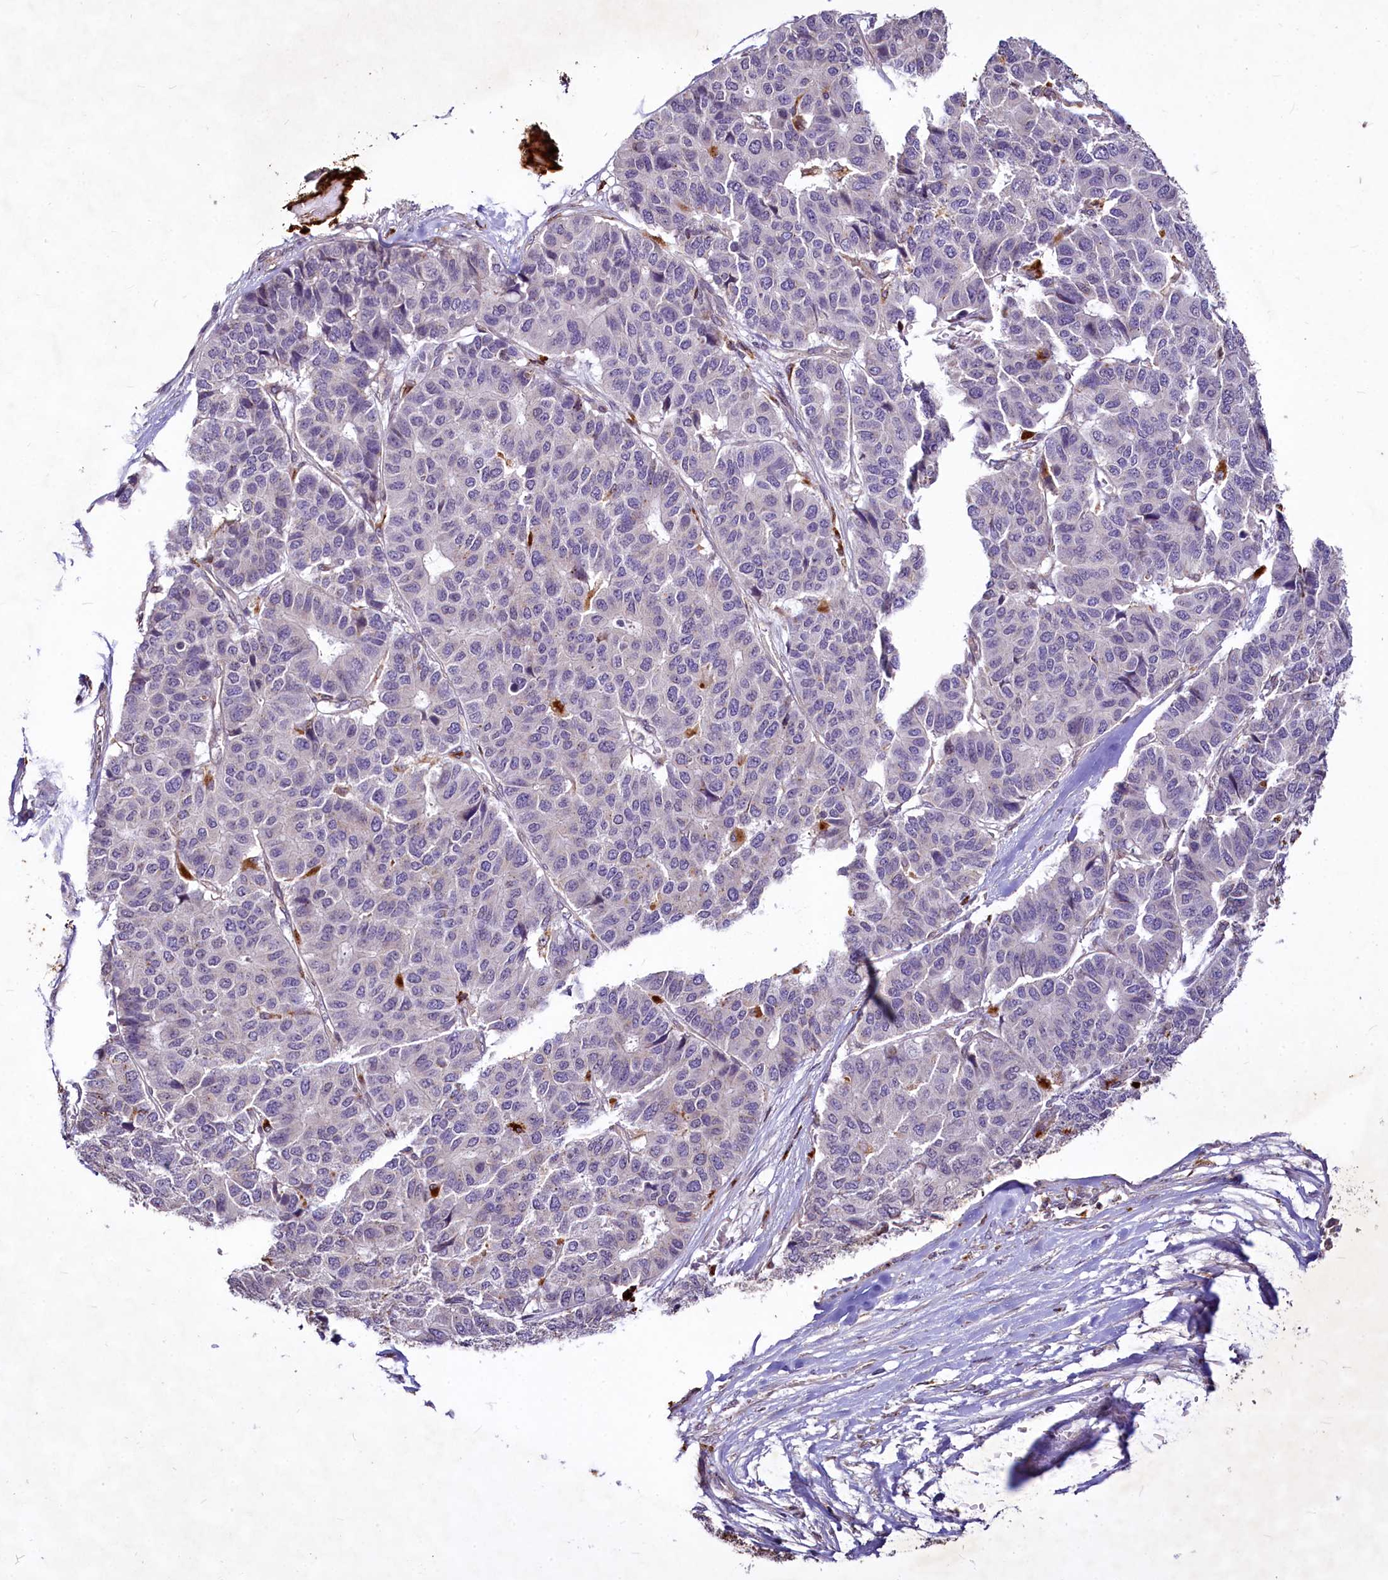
{"staining": {"intensity": "negative", "quantity": "none", "location": "none"}, "tissue": "pancreatic cancer", "cell_type": "Tumor cells", "image_type": "cancer", "snomed": [{"axis": "morphology", "description": "Adenocarcinoma, NOS"}, {"axis": "topography", "description": "Pancreas"}], "caption": "Immunohistochemistry micrograph of human pancreatic cancer (adenocarcinoma) stained for a protein (brown), which exhibits no staining in tumor cells.", "gene": "C11orf86", "patient": {"sex": "male", "age": 50}}